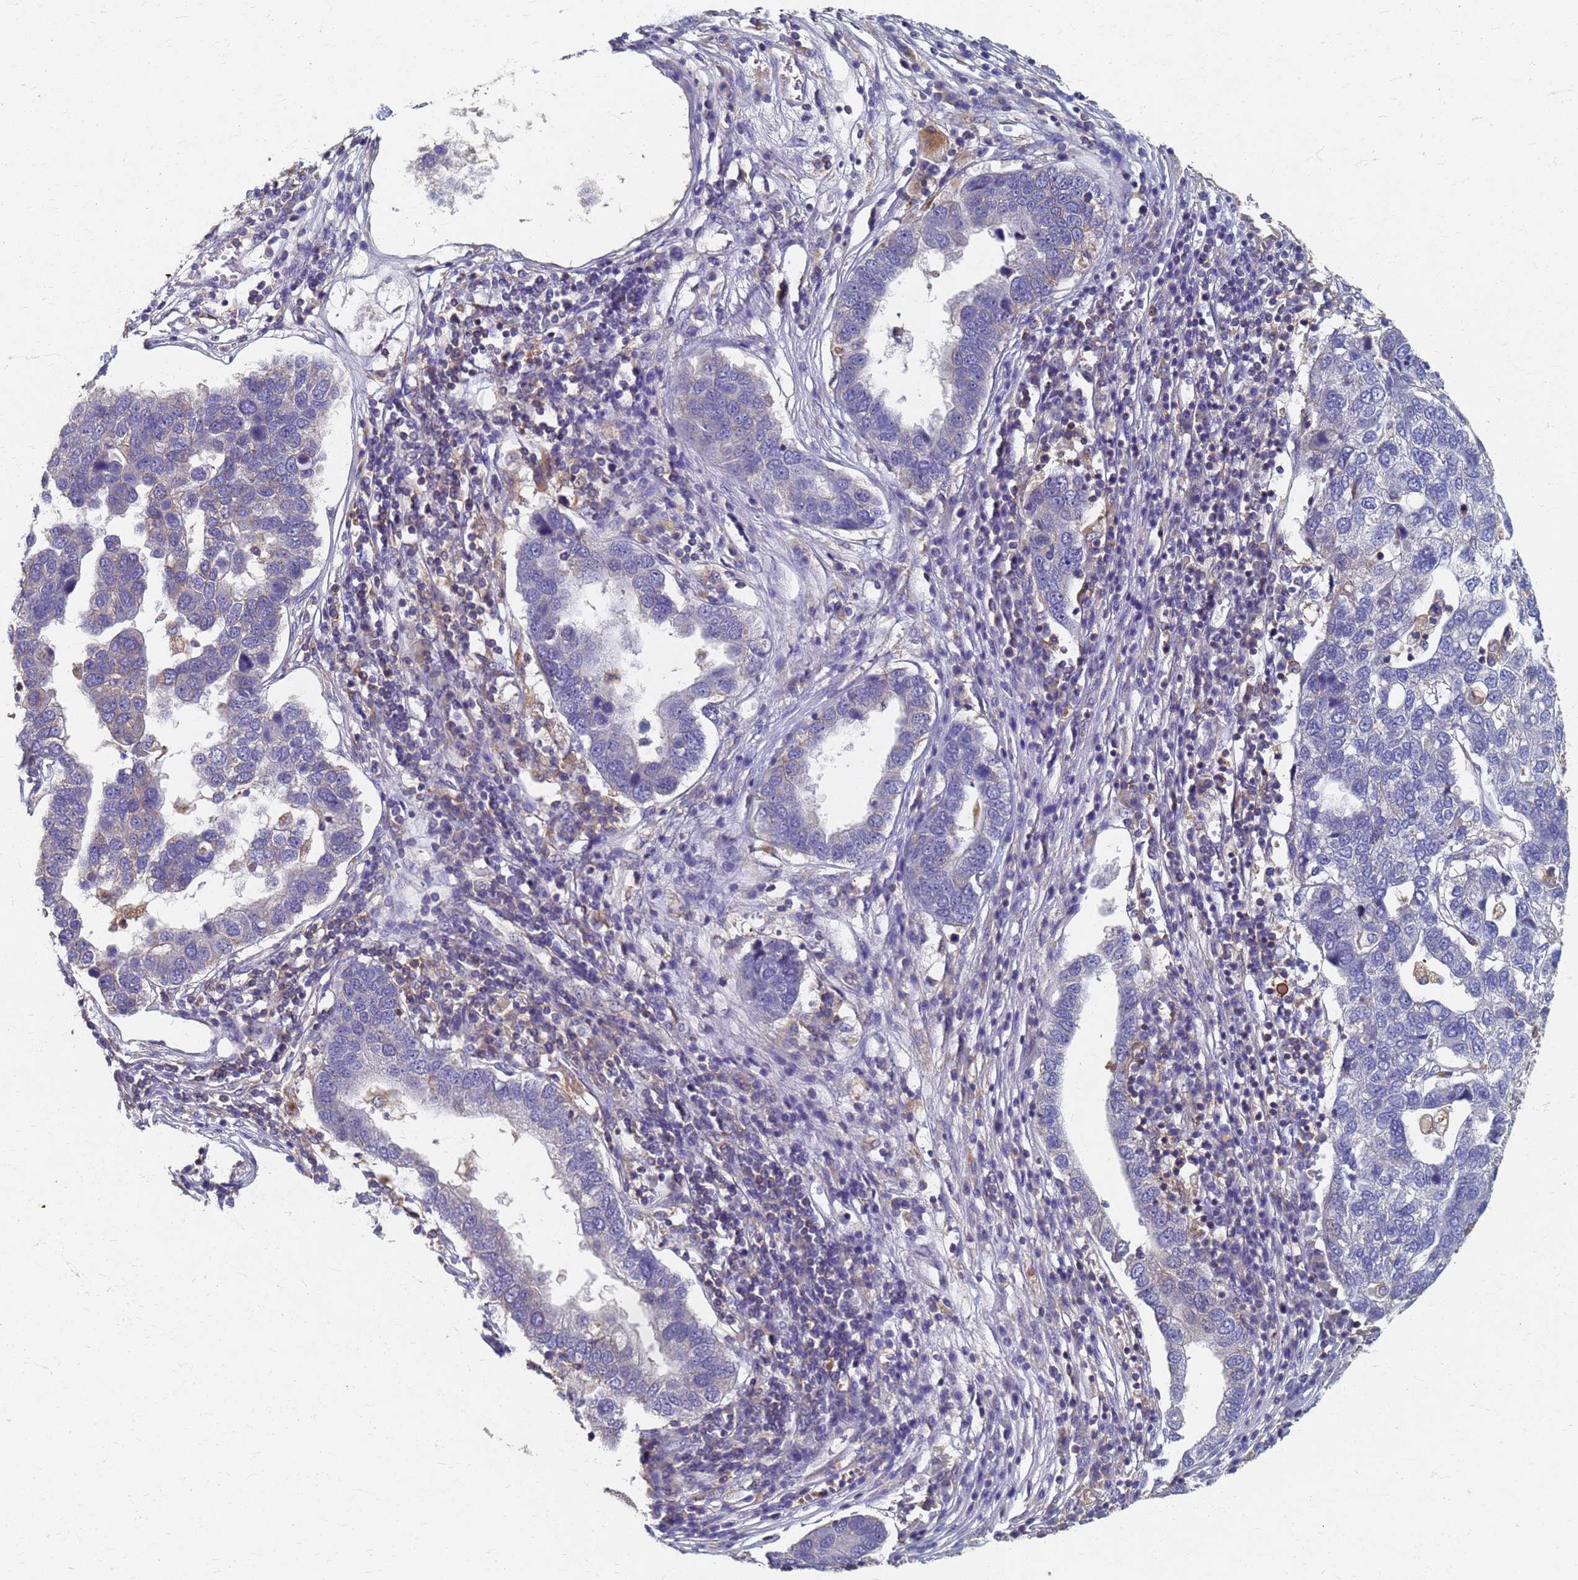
{"staining": {"intensity": "negative", "quantity": "none", "location": "none"}, "tissue": "pancreatic cancer", "cell_type": "Tumor cells", "image_type": "cancer", "snomed": [{"axis": "morphology", "description": "Adenocarcinoma, NOS"}, {"axis": "topography", "description": "Pancreas"}], "caption": "This is a histopathology image of immunohistochemistry (IHC) staining of pancreatic adenocarcinoma, which shows no positivity in tumor cells.", "gene": "KRCC1", "patient": {"sex": "female", "age": 61}}